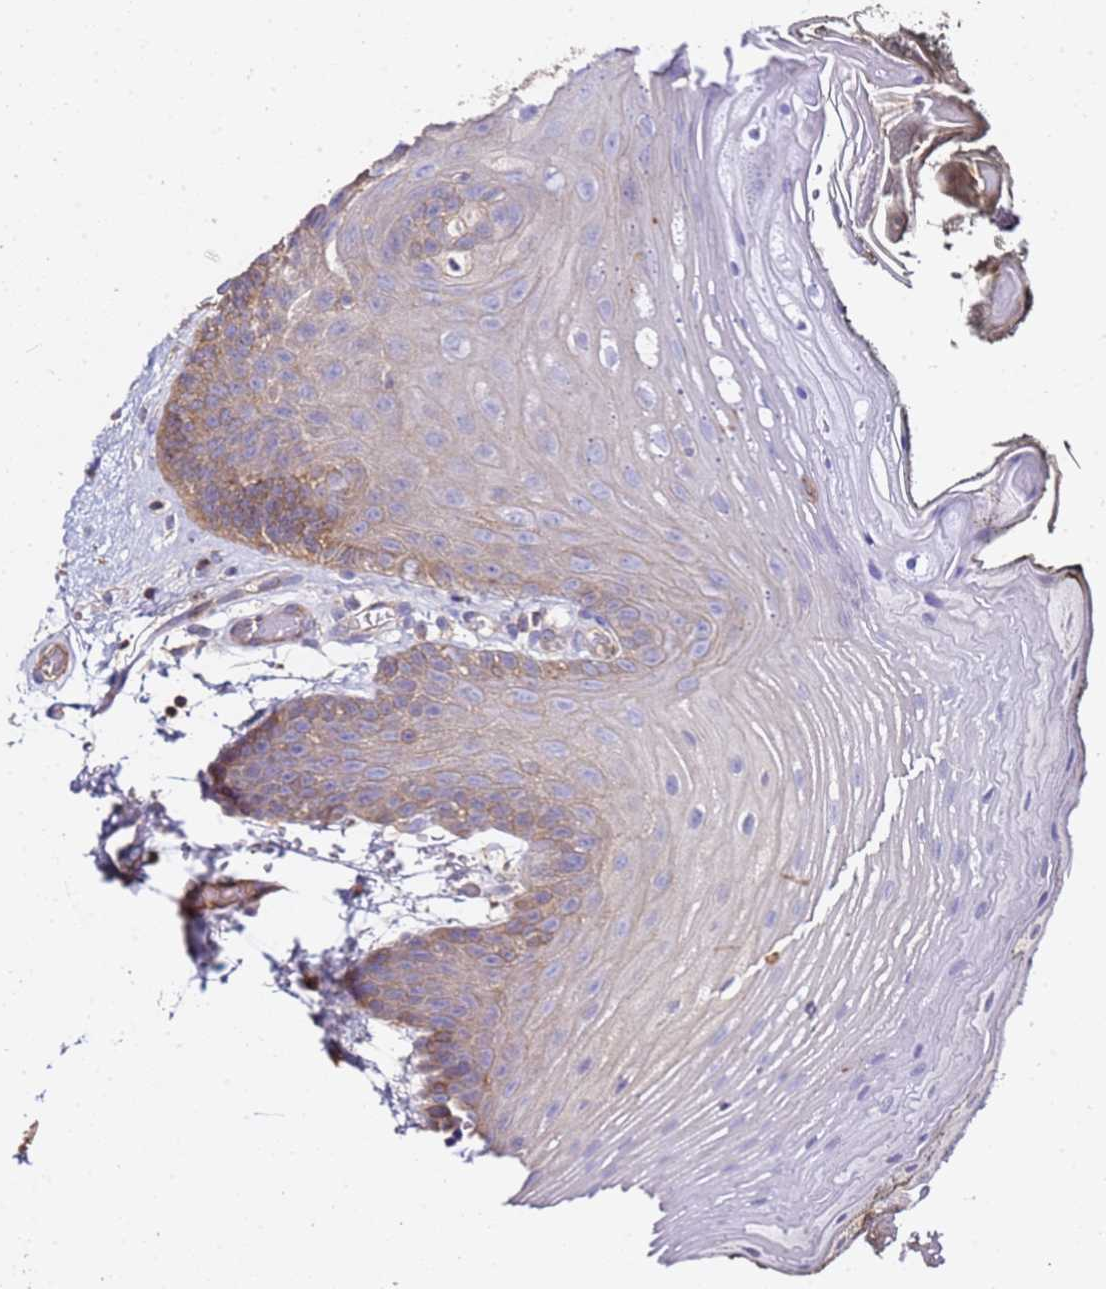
{"staining": {"intensity": "moderate", "quantity": "<25%", "location": "cytoplasmic/membranous"}, "tissue": "oral mucosa", "cell_type": "Squamous epithelial cells", "image_type": "normal", "snomed": [{"axis": "morphology", "description": "Normal tissue, NOS"}, {"axis": "morphology", "description": "Squamous cell carcinoma, NOS"}, {"axis": "topography", "description": "Oral tissue"}, {"axis": "topography", "description": "Head-Neck"}], "caption": "An immunohistochemistry (IHC) histopathology image of normal tissue is shown. Protein staining in brown highlights moderate cytoplasmic/membranous positivity in oral mucosa within squamous epithelial cells.", "gene": "ZFP36L2", "patient": {"sex": "female", "age": 81}}